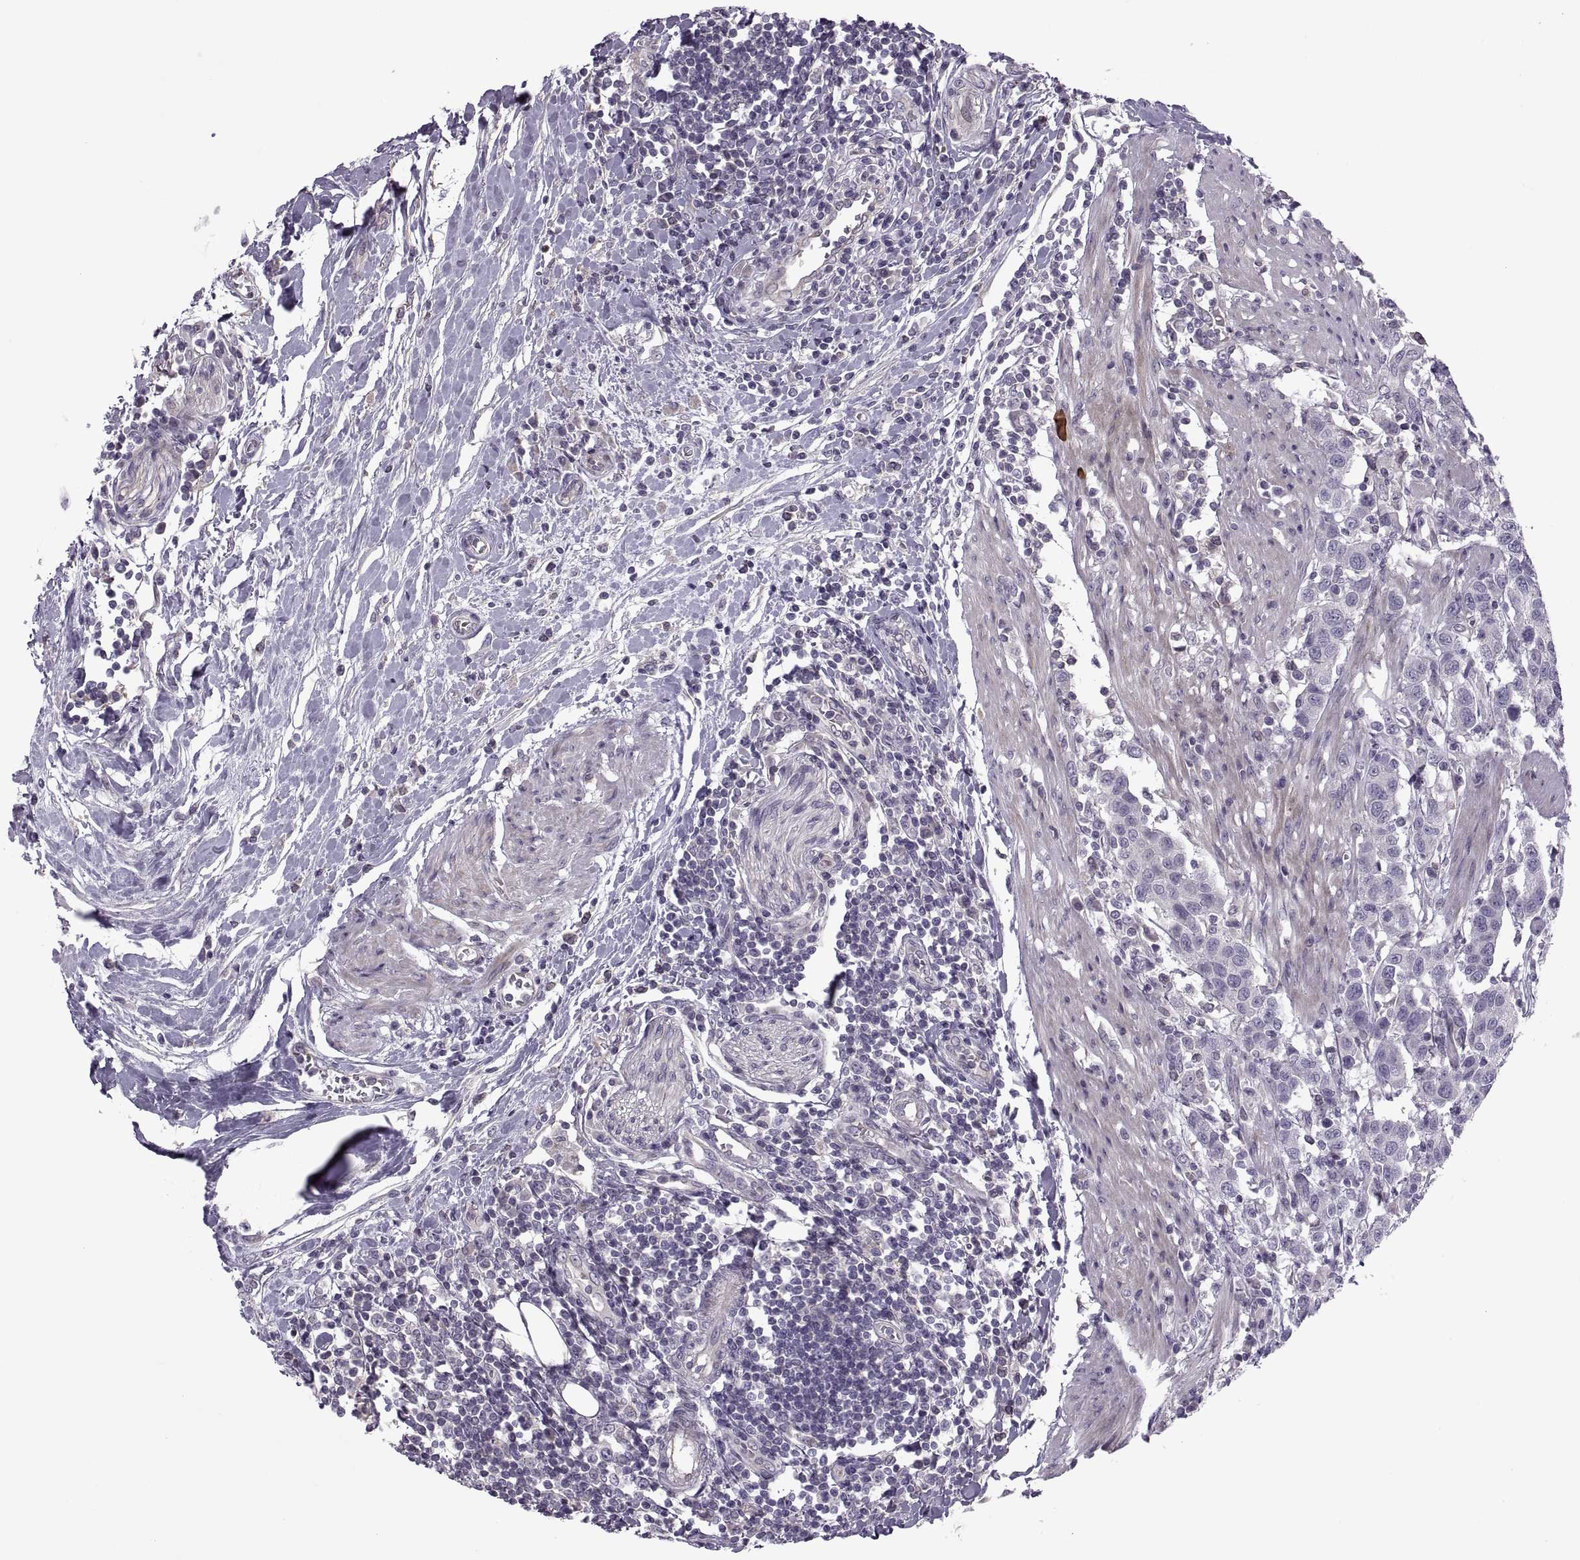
{"staining": {"intensity": "negative", "quantity": "none", "location": "none"}, "tissue": "urothelial cancer", "cell_type": "Tumor cells", "image_type": "cancer", "snomed": [{"axis": "morphology", "description": "Urothelial carcinoma, High grade"}, {"axis": "topography", "description": "Urinary bladder"}], "caption": "Histopathology image shows no protein positivity in tumor cells of urothelial cancer tissue.", "gene": "ODF3", "patient": {"sex": "female", "age": 58}}